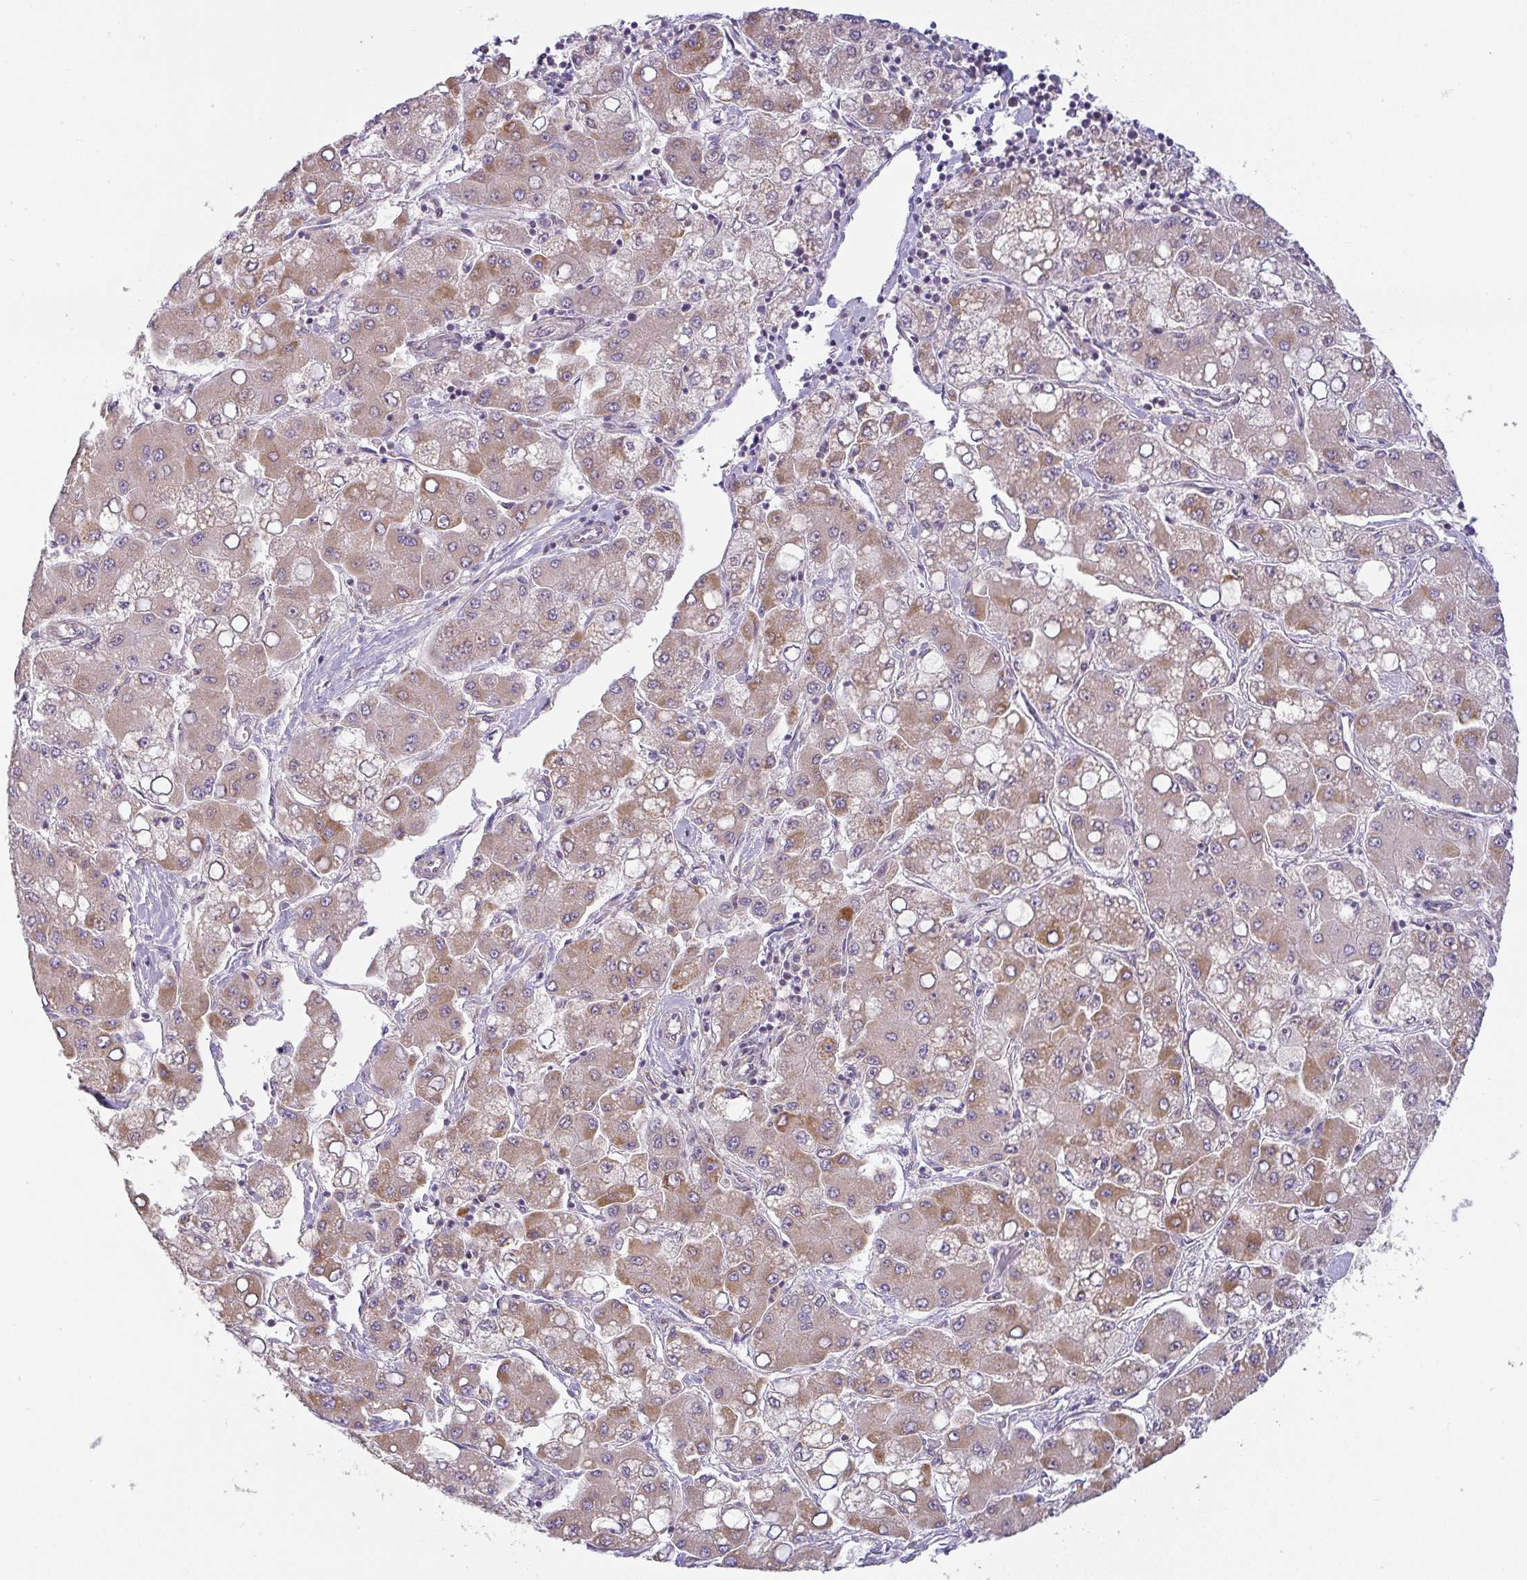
{"staining": {"intensity": "moderate", "quantity": "25%-75%", "location": "cytoplasmic/membranous"}, "tissue": "liver cancer", "cell_type": "Tumor cells", "image_type": "cancer", "snomed": [{"axis": "morphology", "description": "Carcinoma, Hepatocellular, NOS"}, {"axis": "topography", "description": "Liver"}], "caption": "Liver cancer stained with DAB immunohistochemistry (IHC) exhibits medium levels of moderate cytoplasmic/membranous staining in approximately 25%-75% of tumor cells.", "gene": "MOB1A", "patient": {"sex": "male", "age": 40}}